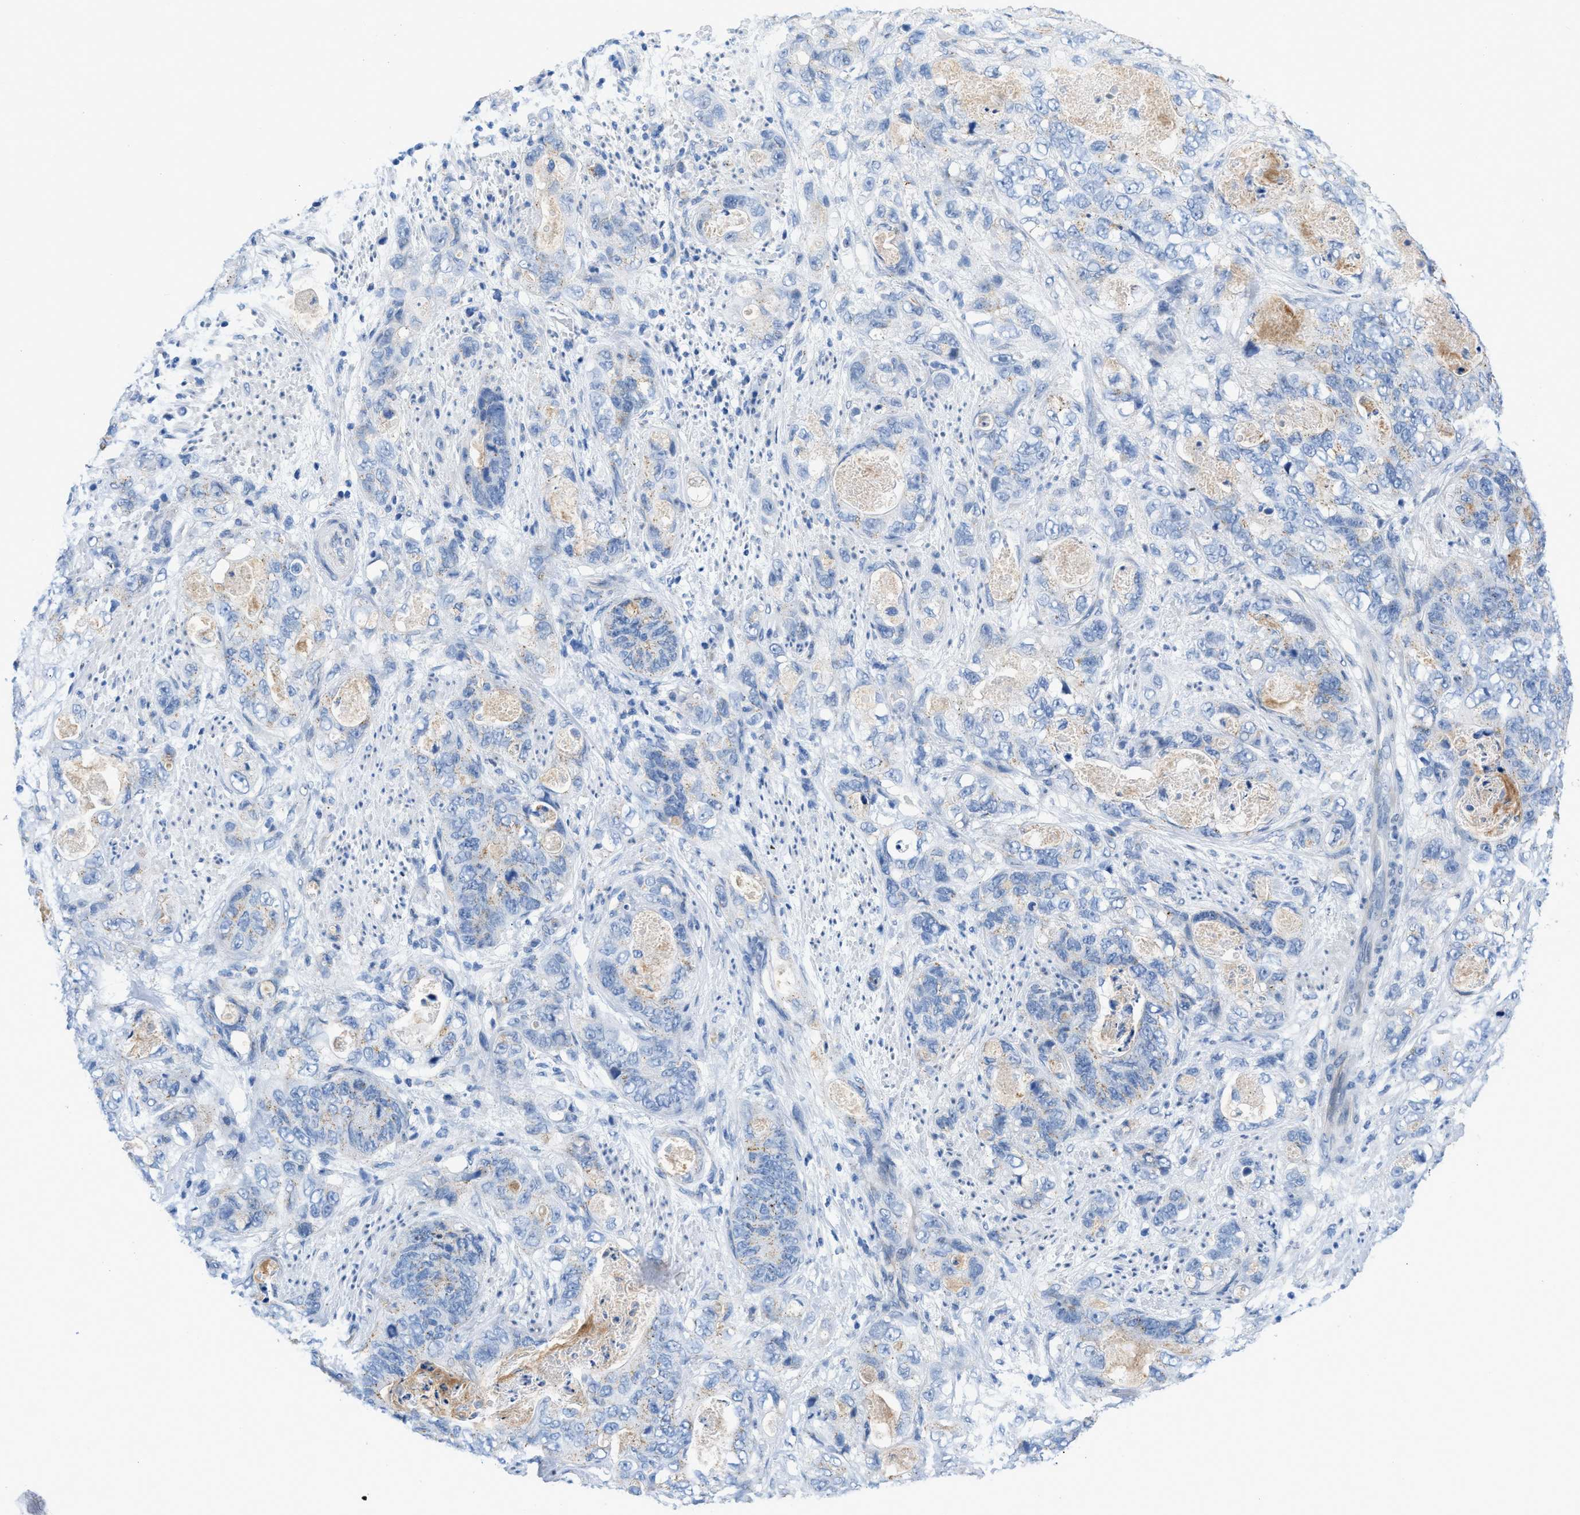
{"staining": {"intensity": "moderate", "quantity": "<25%", "location": "cytoplasmic/membranous"}, "tissue": "stomach cancer", "cell_type": "Tumor cells", "image_type": "cancer", "snomed": [{"axis": "morphology", "description": "Adenocarcinoma, NOS"}, {"axis": "topography", "description": "Stomach"}], "caption": "Human adenocarcinoma (stomach) stained with a brown dye shows moderate cytoplasmic/membranous positive staining in about <25% of tumor cells.", "gene": "FDCSP", "patient": {"sex": "female", "age": 89}}